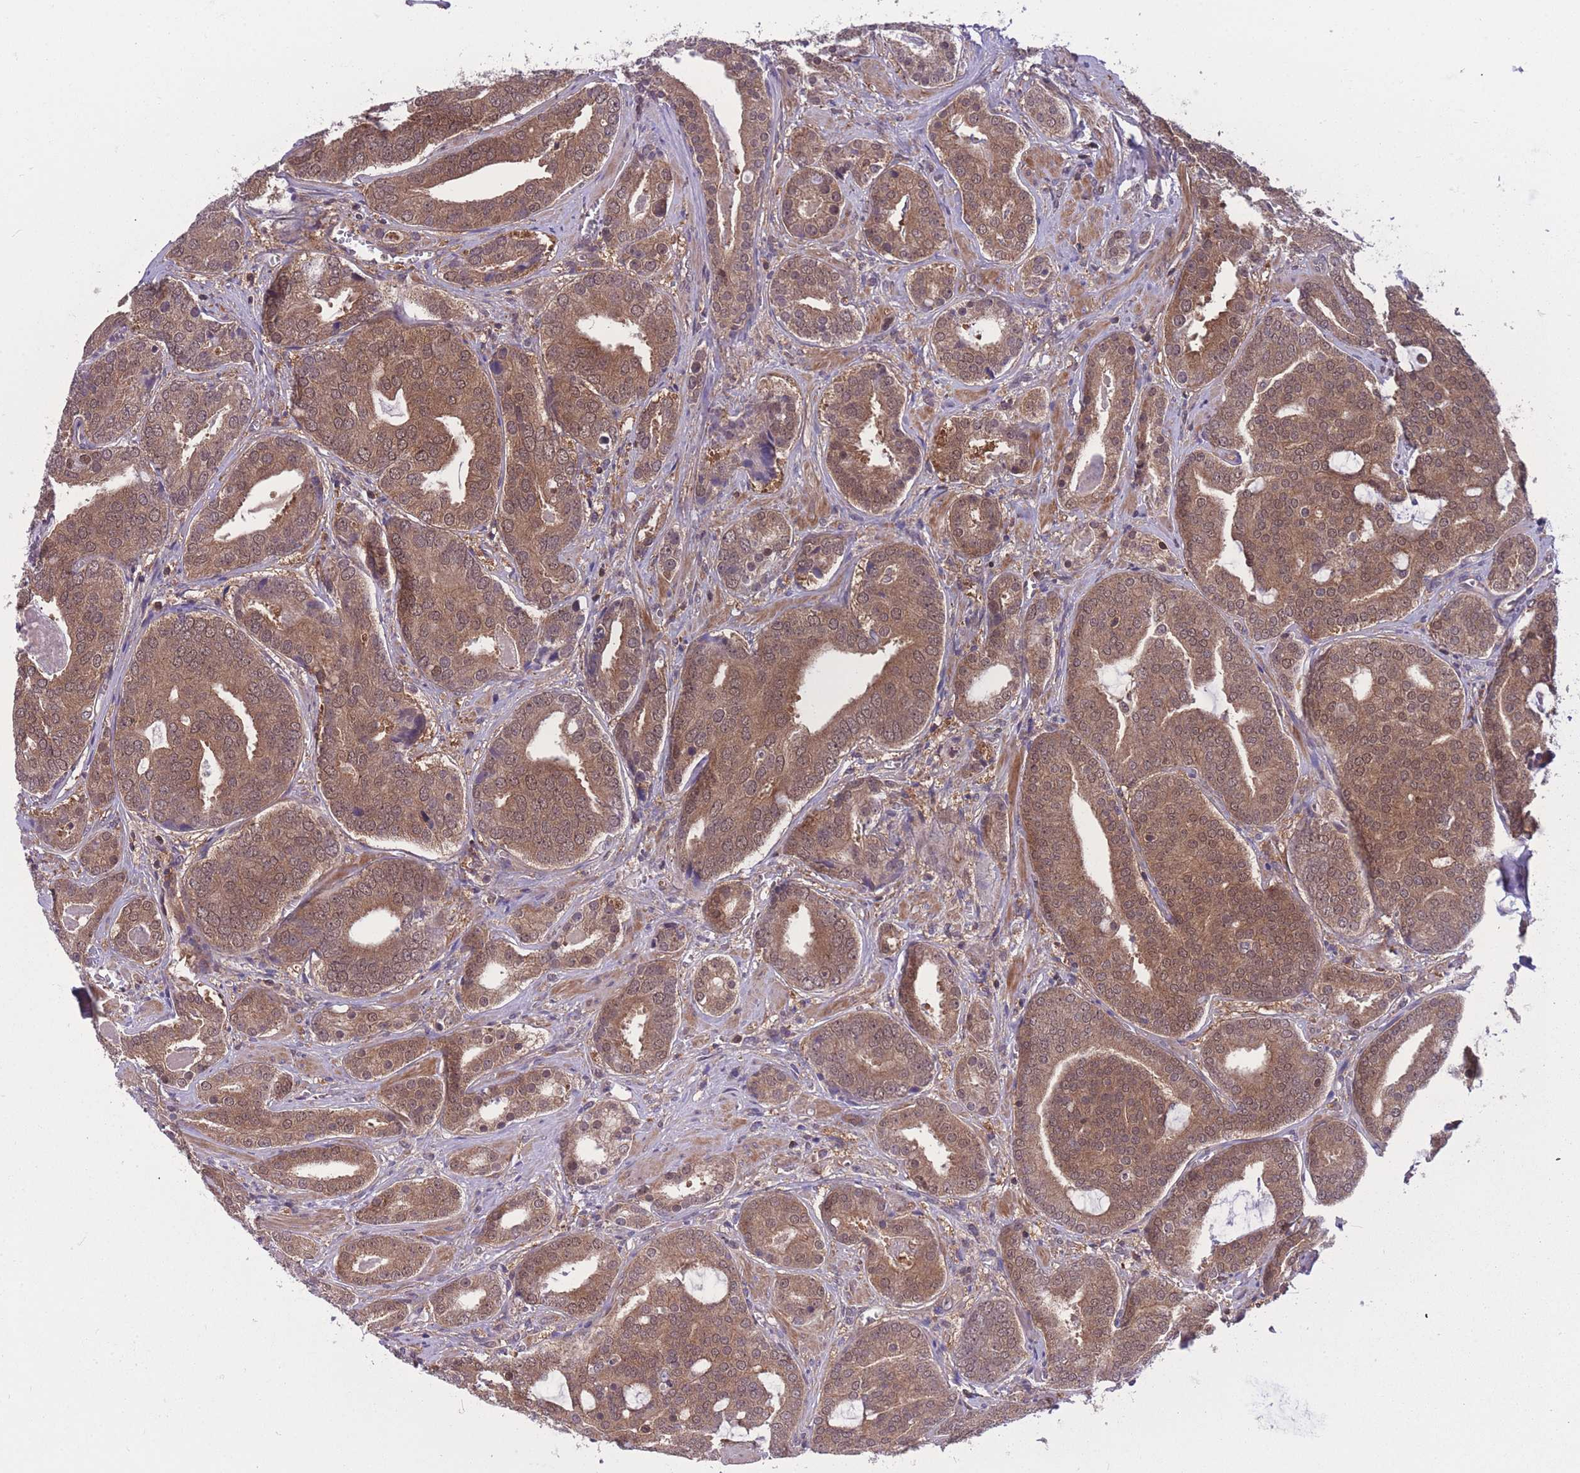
{"staining": {"intensity": "moderate", "quantity": ">75%", "location": "cytoplasmic/membranous,nuclear"}, "tissue": "prostate cancer", "cell_type": "Tumor cells", "image_type": "cancer", "snomed": [{"axis": "morphology", "description": "Adenocarcinoma, High grade"}, {"axis": "topography", "description": "Prostate"}], "caption": "Human high-grade adenocarcinoma (prostate) stained for a protein (brown) exhibits moderate cytoplasmic/membranous and nuclear positive staining in about >75% of tumor cells.", "gene": "UBE2N", "patient": {"sex": "male", "age": 55}}